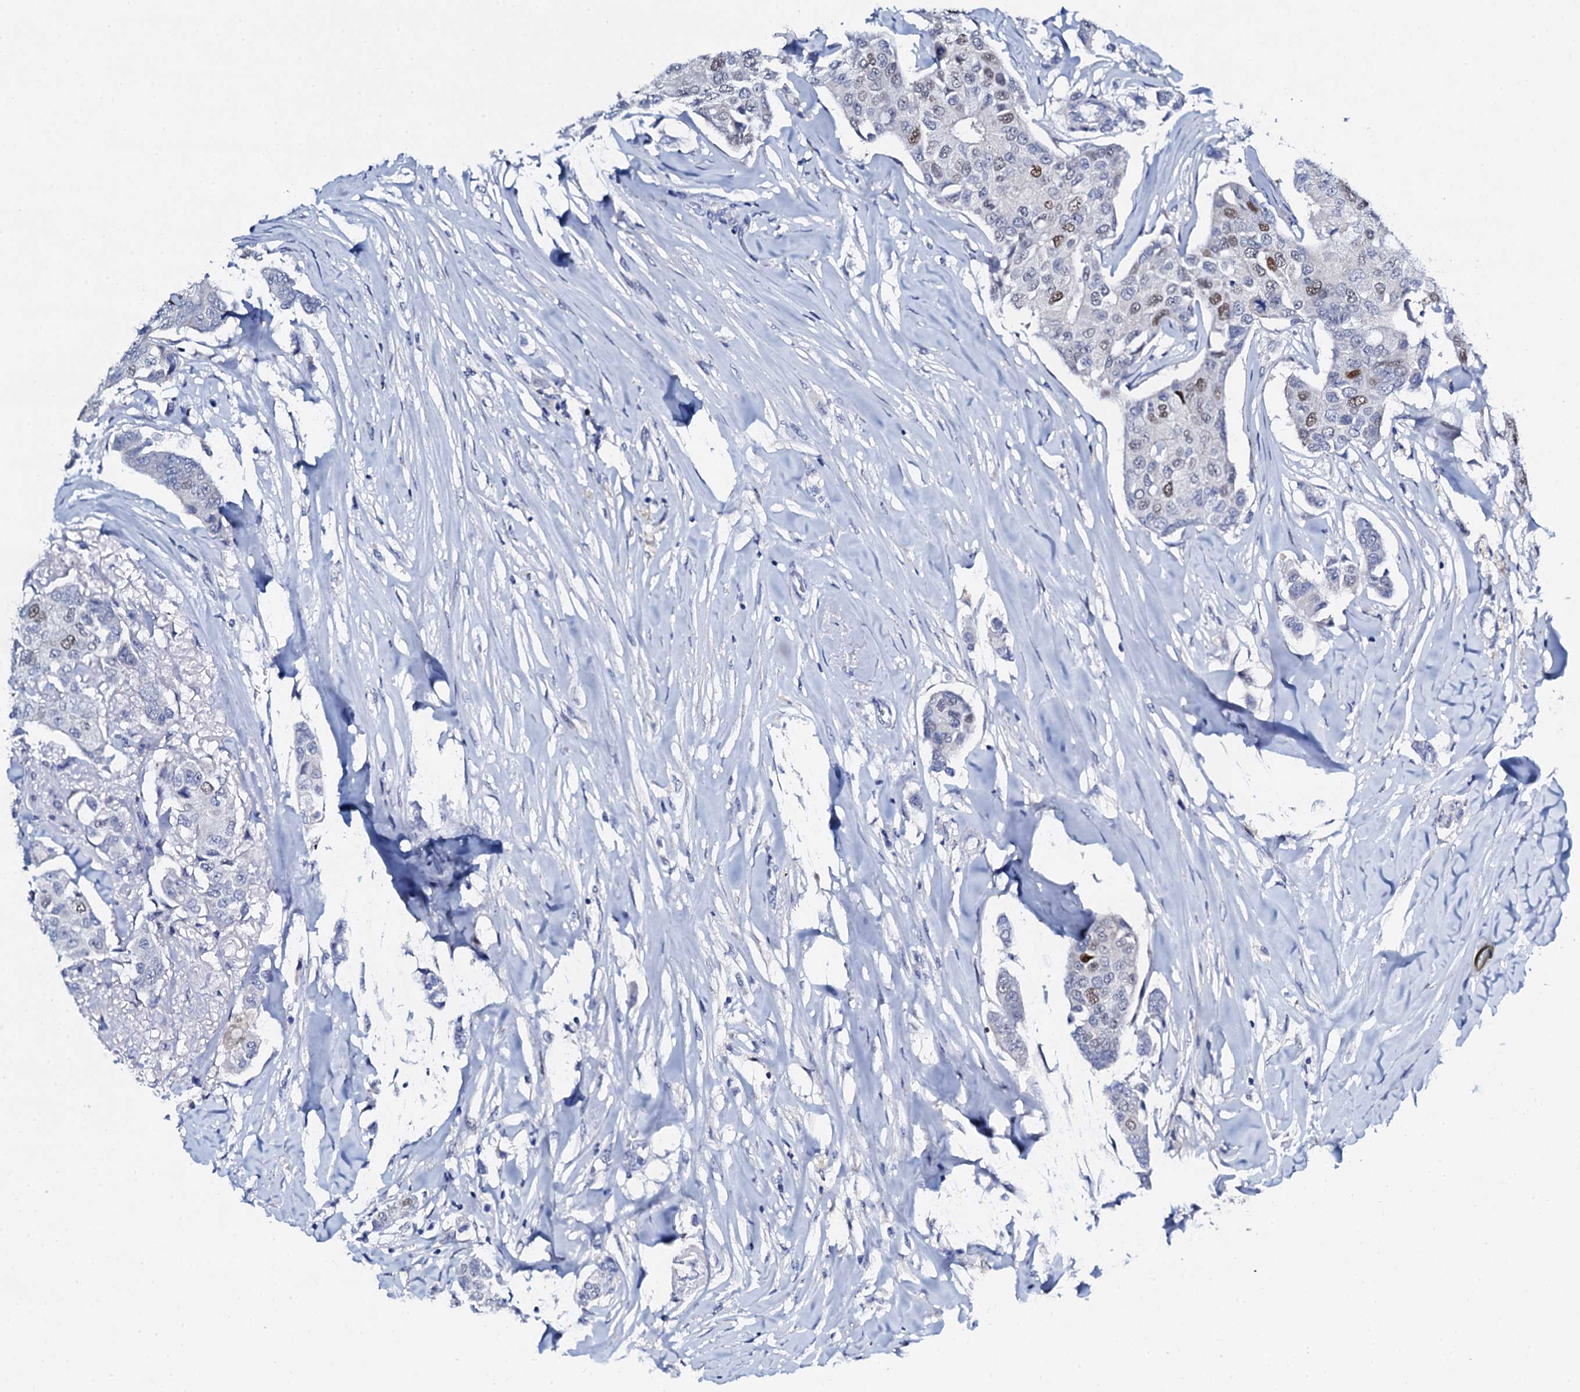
{"staining": {"intensity": "moderate", "quantity": "<25%", "location": "nuclear"}, "tissue": "breast cancer", "cell_type": "Tumor cells", "image_type": "cancer", "snomed": [{"axis": "morphology", "description": "Duct carcinoma"}, {"axis": "topography", "description": "Breast"}], "caption": "The micrograph demonstrates immunohistochemical staining of breast cancer. There is moderate nuclear positivity is appreciated in about <25% of tumor cells.", "gene": "NUDT13", "patient": {"sex": "female", "age": 80}}